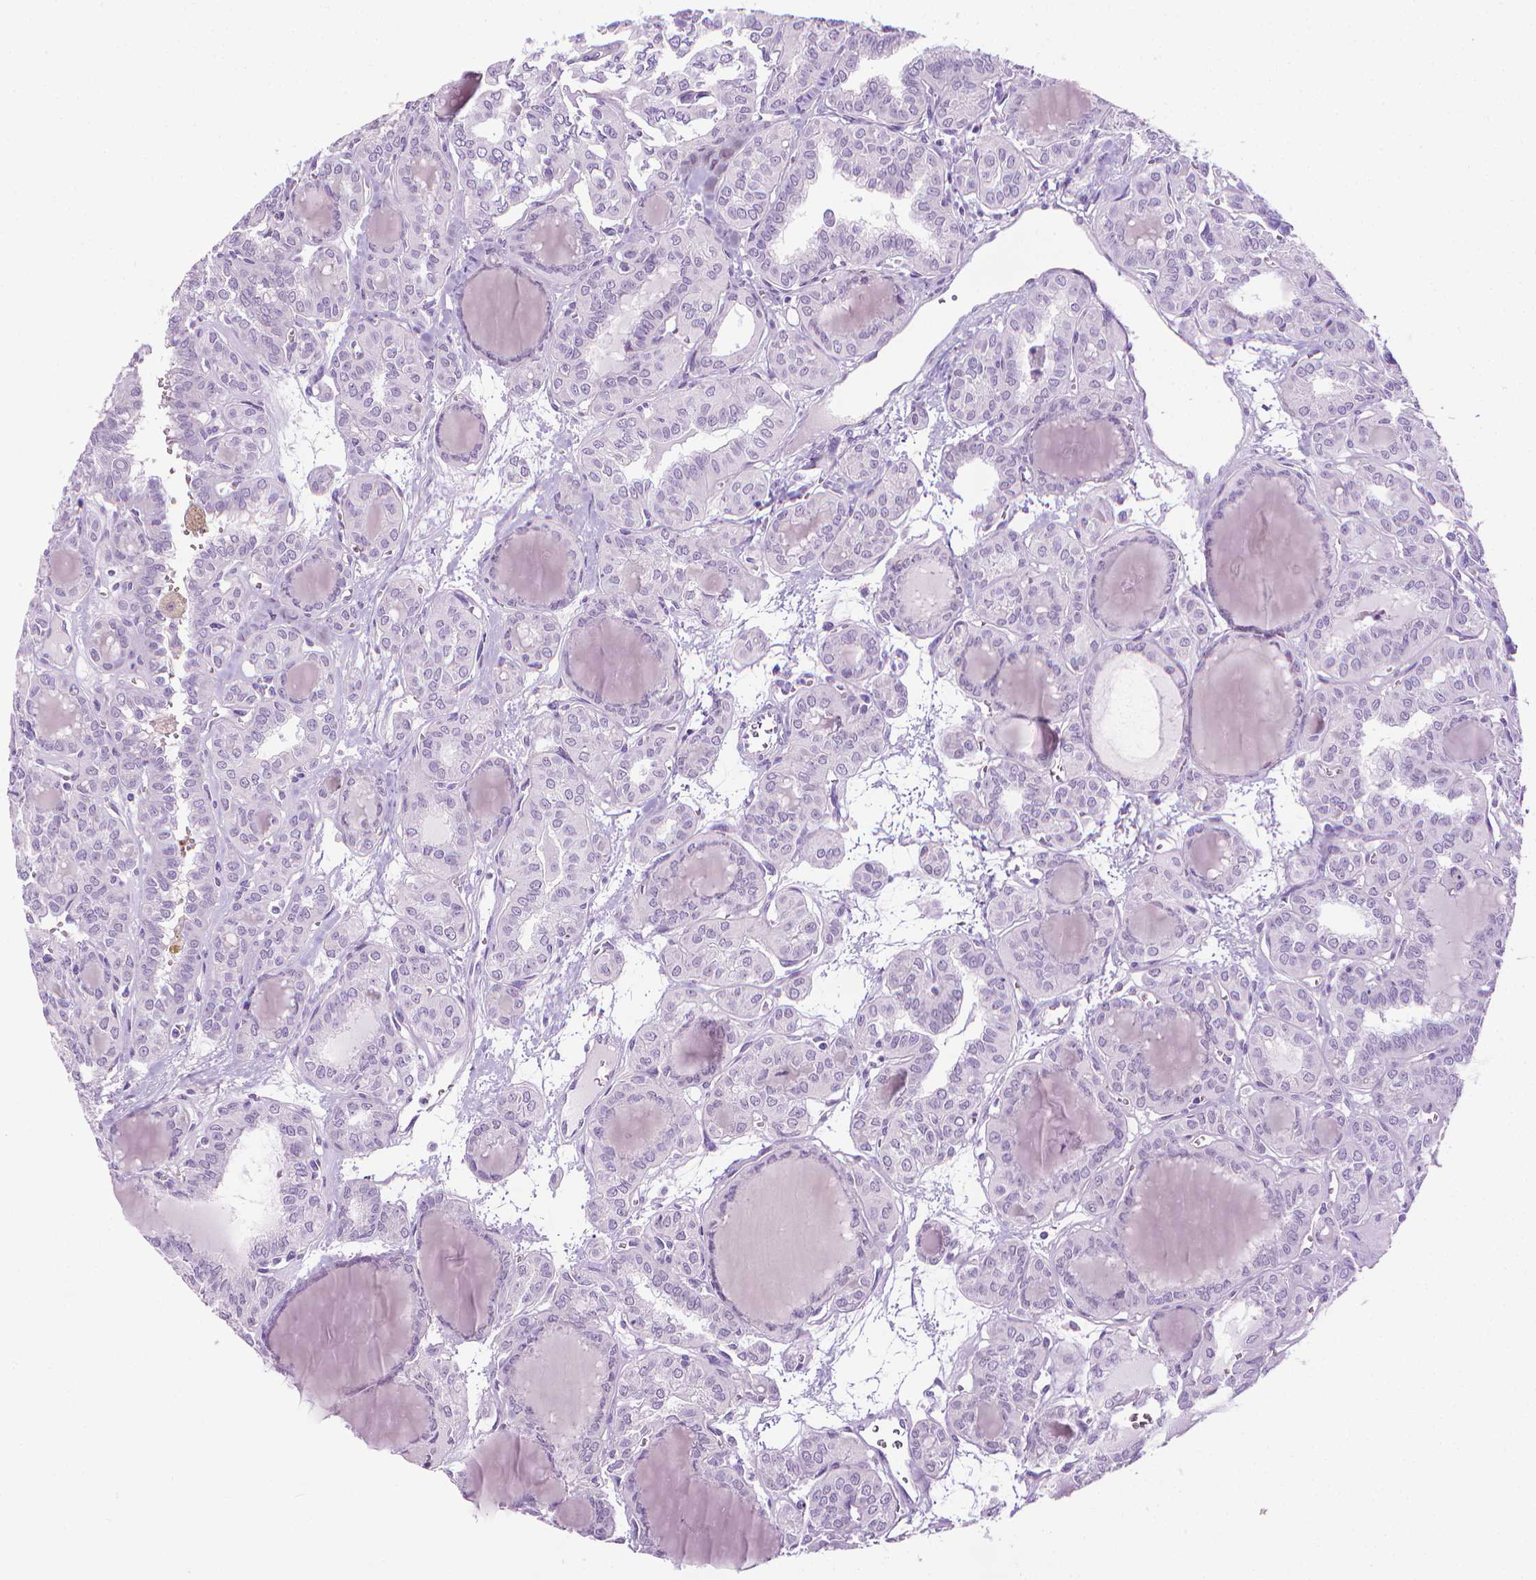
{"staining": {"intensity": "negative", "quantity": "none", "location": "none"}, "tissue": "thyroid cancer", "cell_type": "Tumor cells", "image_type": "cancer", "snomed": [{"axis": "morphology", "description": "Papillary adenocarcinoma, NOS"}, {"axis": "topography", "description": "Thyroid gland"}], "caption": "An immunohistochemistry histopathology image of thyroid cancer is shown. There is no staining in tumor cells of thyroid cancer. Nuclei are stained in blue.", "gene": "DNAI7", "patient": {"sex": "female", "age": 41}}